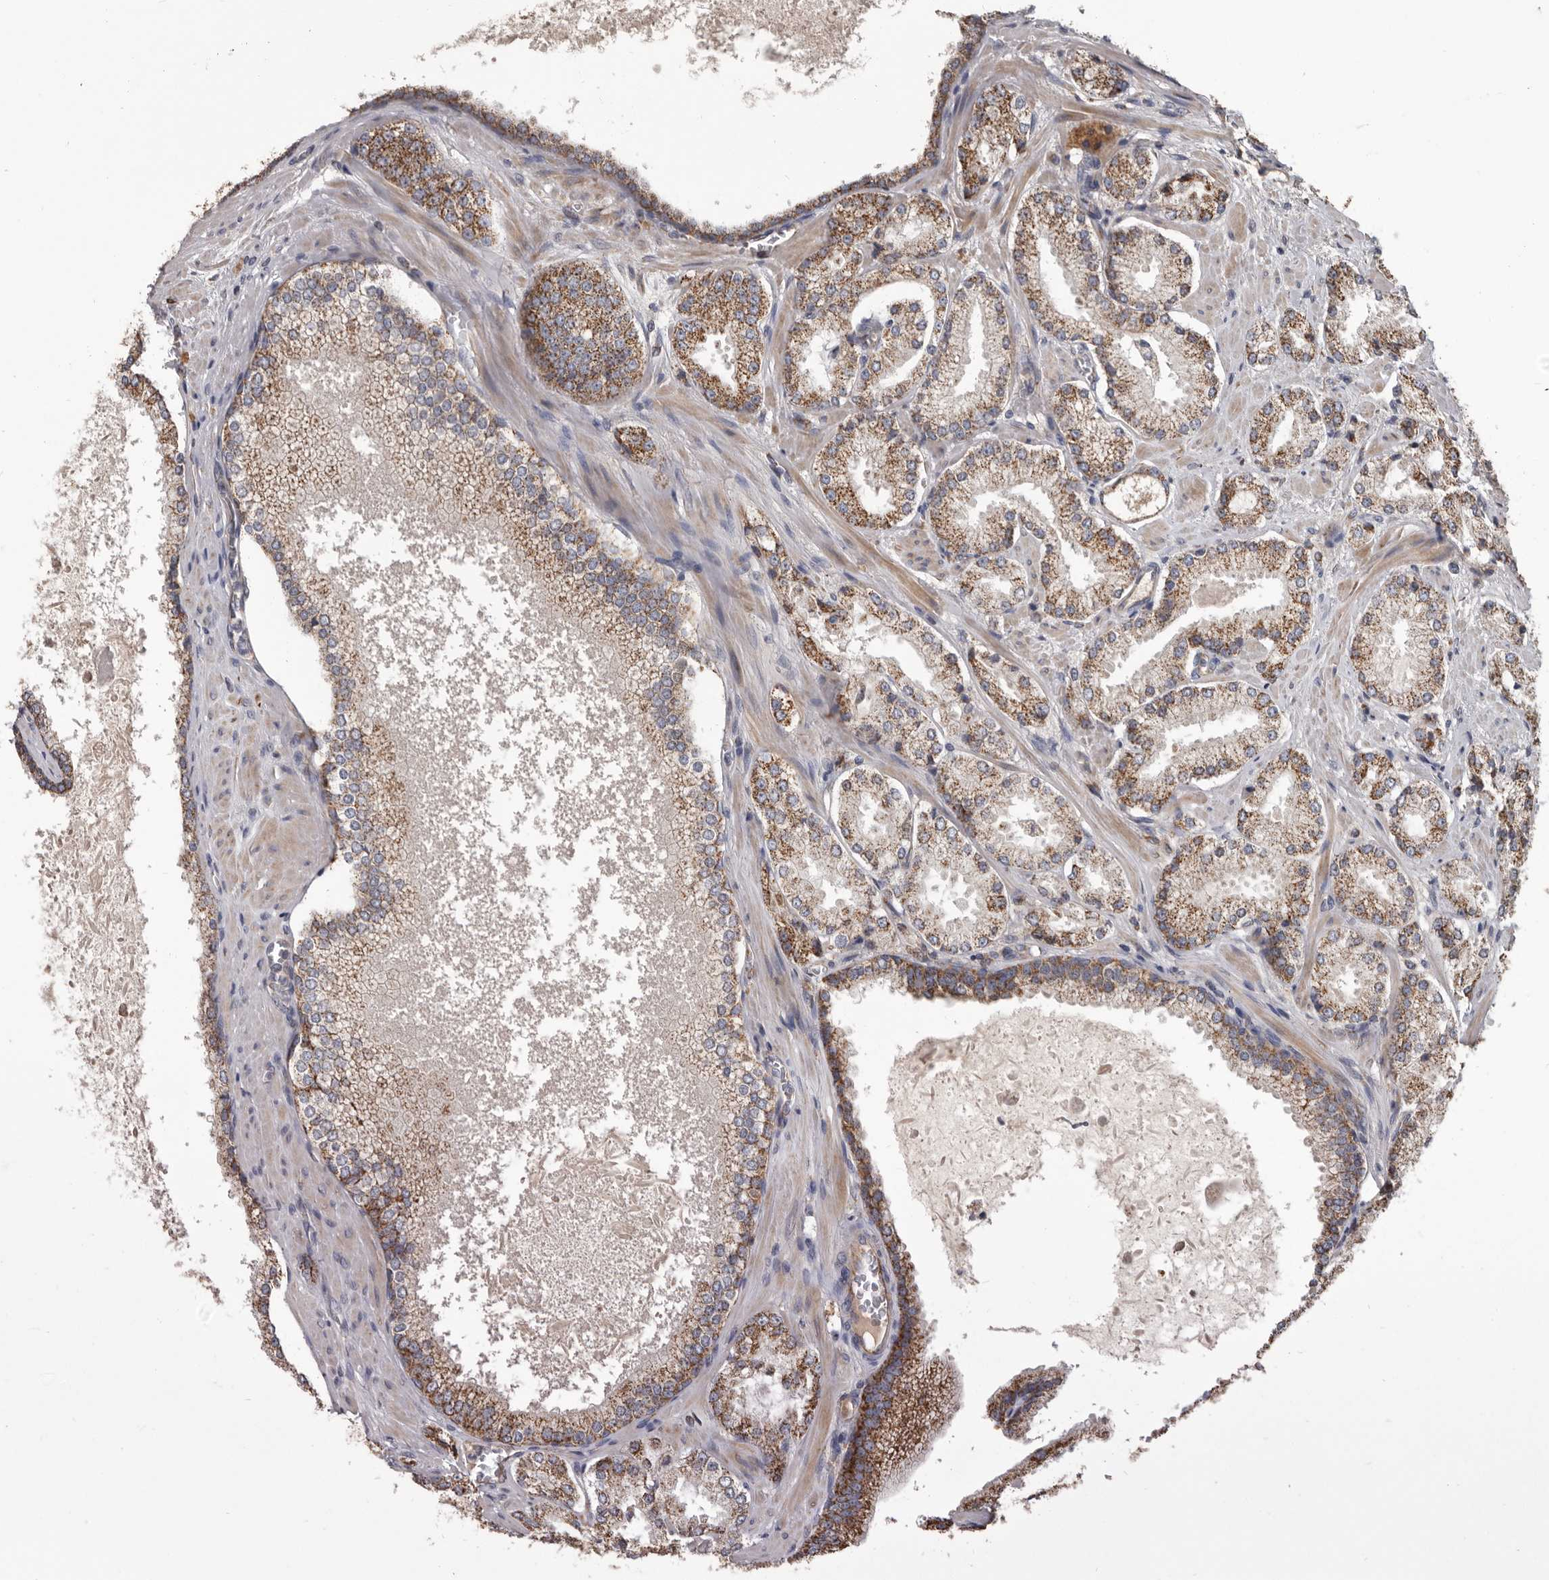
{"staining": {"intensity": "strong", "quantity": ">75%", "location": "cytoplasmic/membranous"}, "tissue": "prostate cancer", "cell_type": "Tumor cells", "image_type": "cancer", "snomed": [{"axis": "morphology", "description": "Adenocarcinoma, High grade"}, {"axis": "topography", "description": "Prostate"}], "caption": "Protein expression by immunohistochemistry (IHC) reveals strong cytoplasmic/membranous expression in about >75% of tumor cells in prostate cancer (adenocarcinoma (high-grade)).", "gene": "ALDH5A1", "patient": {"sex": "male", "age": 73}}